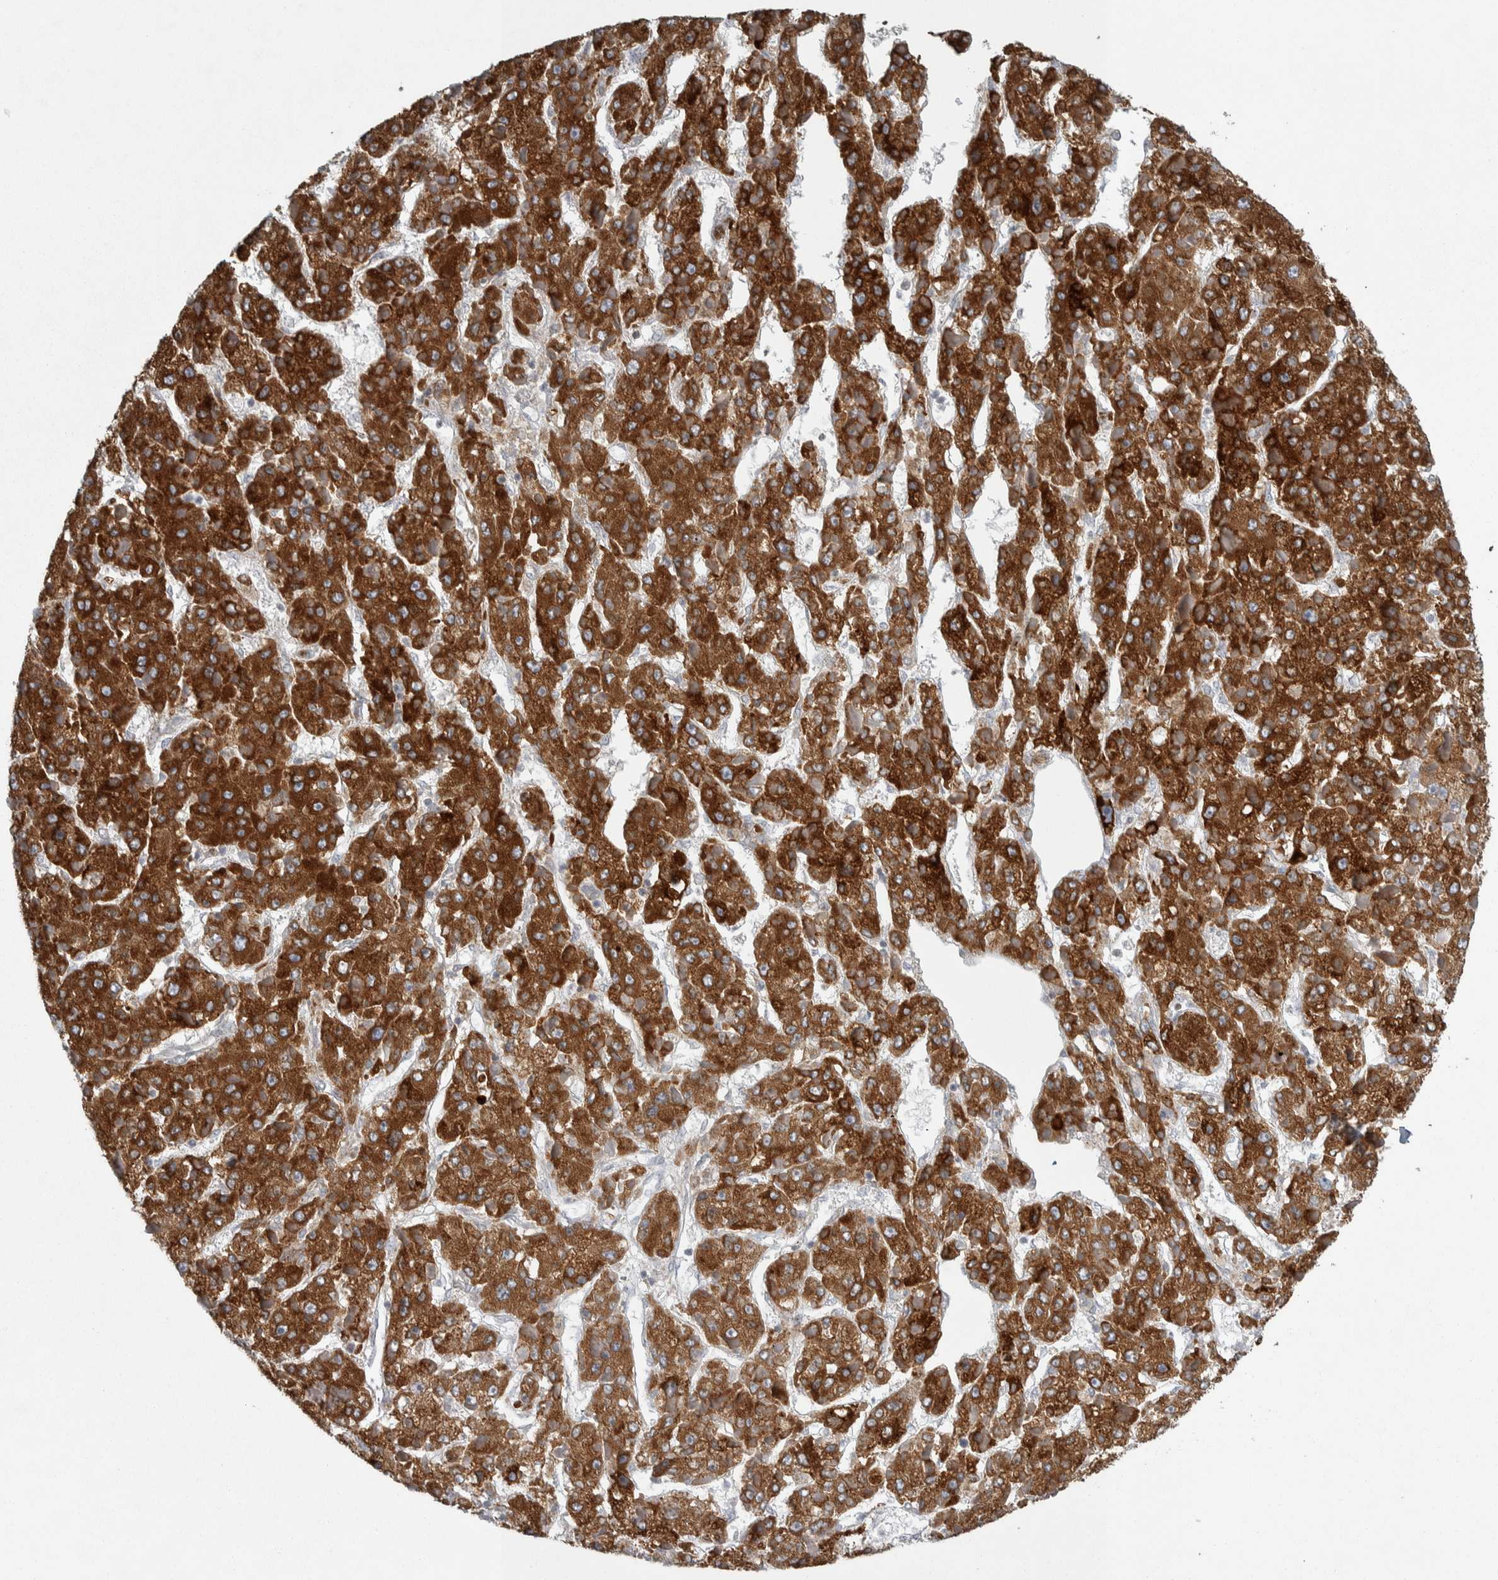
{"staining": {"intensity": "strong", "quantity": ">75%", "location": "cytoplasmic/membranous"}, "tissue": "liver cancer", "cell_type": "Tumor cells", "image_type": "cancer", "snomed": [{"axis": "morphology", "description": "Carcinoma, Hepatocellular, NOS"}, {"axis": "topography", "description": "Liver"}], "caption": "High-magnification brightfield microscopy of hepatocellular carcinoma (liver) stained with DAB (3,3'-diaminobenzidine) (brown) and counterstained with hematoxylin (blue). tumor cells exhibit strong cytoplasmic/membranous expression is present in approximately>75% of cells. The staining was performed using DAB (3,3'-diaminobenzidine), with brown indicating positive protein expression. Nuclei are stained blue with hematoxylin.", "gene": "SIGMAR1", "patient": {"sex": "female", "age": 73}}